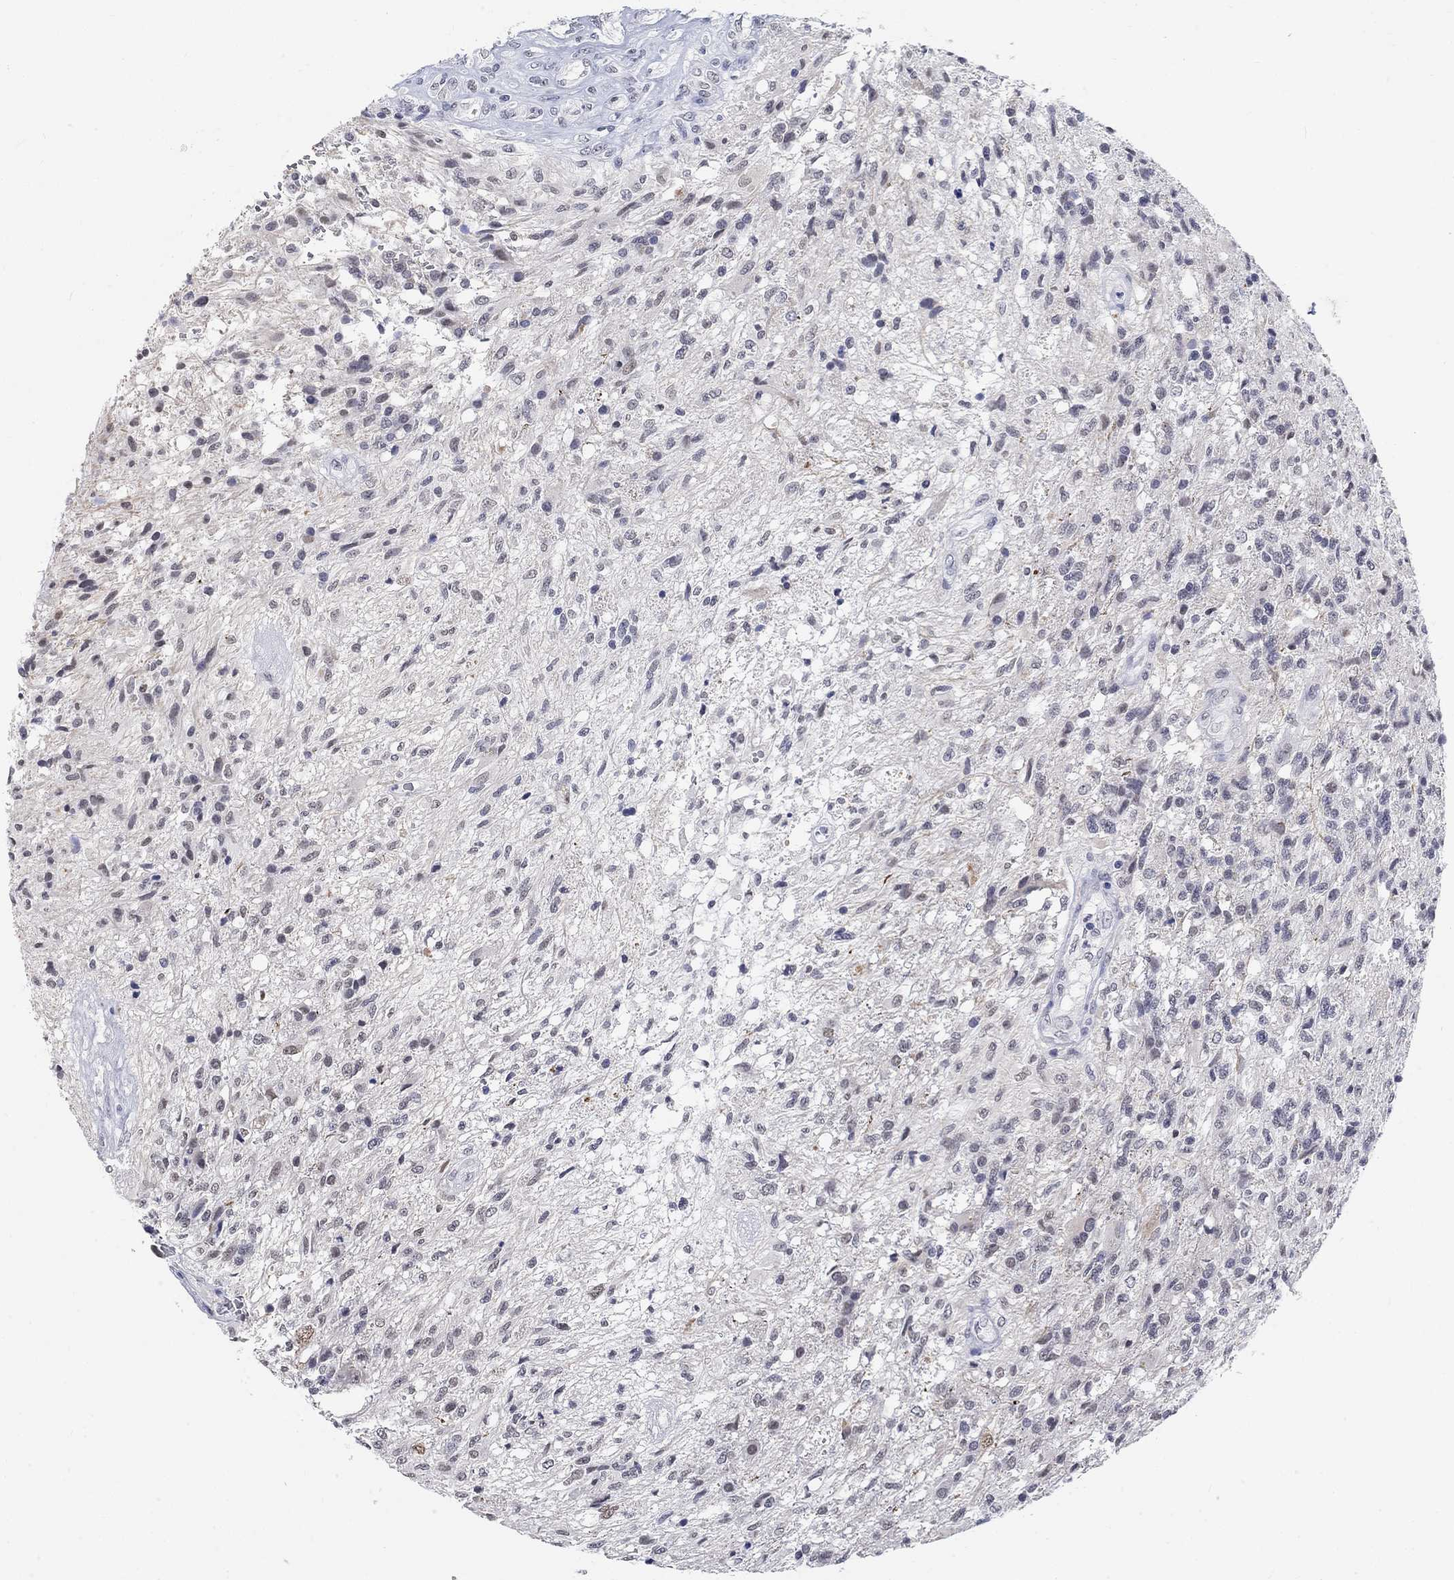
{"staining": {"intensity": "negative", "quantity": "none", "location": "none"}, "tissue": "glioma", "cell_type": "Tumor cells", "image_type": "cancer", "snomed": [{"axis": "morphology", "description": "Glioma, malignant, High grade"}, {"axis": "topography", "description": "Brain"}], "caption": "Malignant glioma (high-grade) was stained to show a protein in brown. There is no significant expression in tumor cells.", "gene": "ANKS1B", "patient": {"sex": "male", "age": 56}}